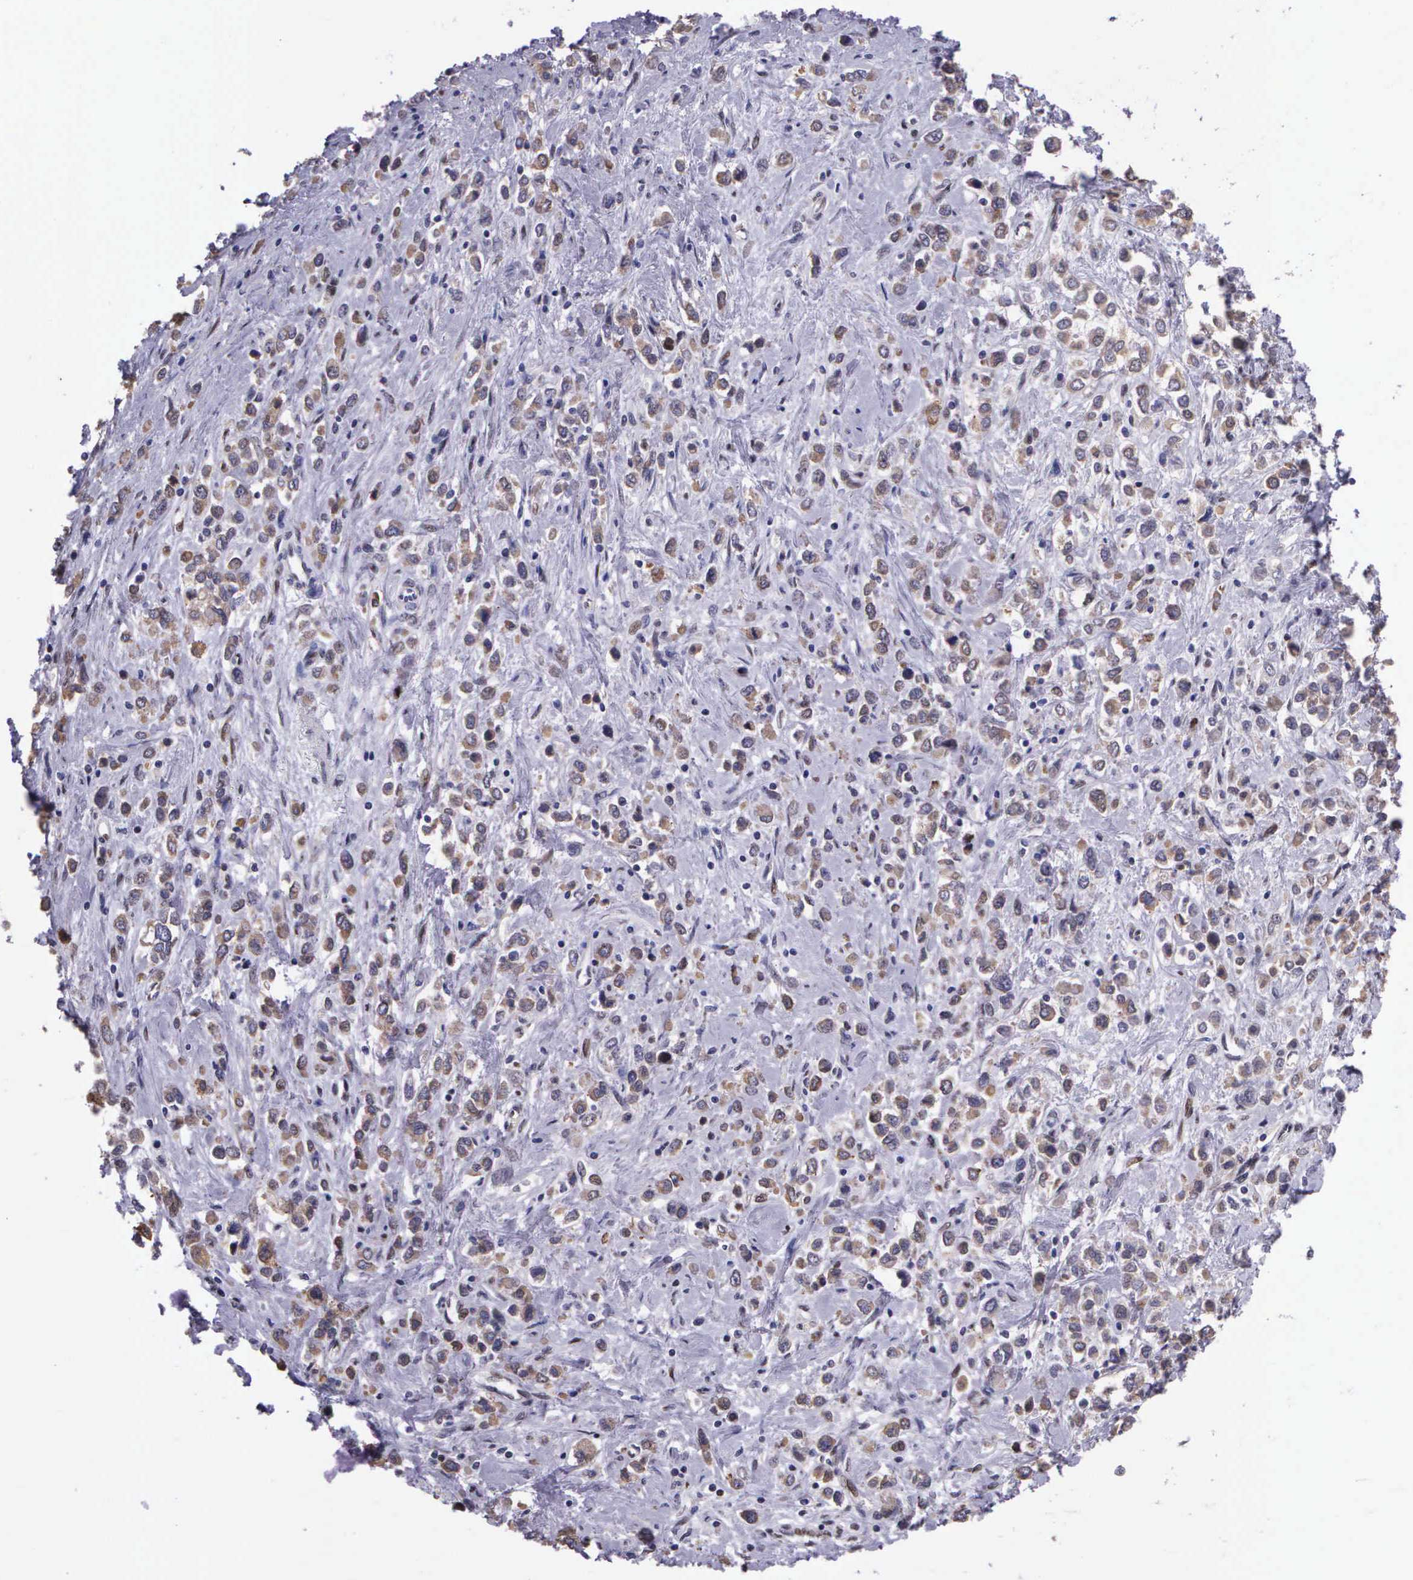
{"staining": {"intensity": "weak", "quantity": "<25%", "location": "cytoplasmic/membranous"}, "tissue": "stomach cancer", "cell_type": "Tumor cells", "image_type": "cancer", "snomed": [{"axis": "morphology", "description": "Adenocarcinoma, NOS"}, {"axis": "topography", "description": "Stomach, upper"}], "caption": "This is an IHC micrograph of stomach adenocarcinoma. There is no expression in tumor cells.", "gene": "SLC25A21", "patient": {"sex": "male", "age": 76}}